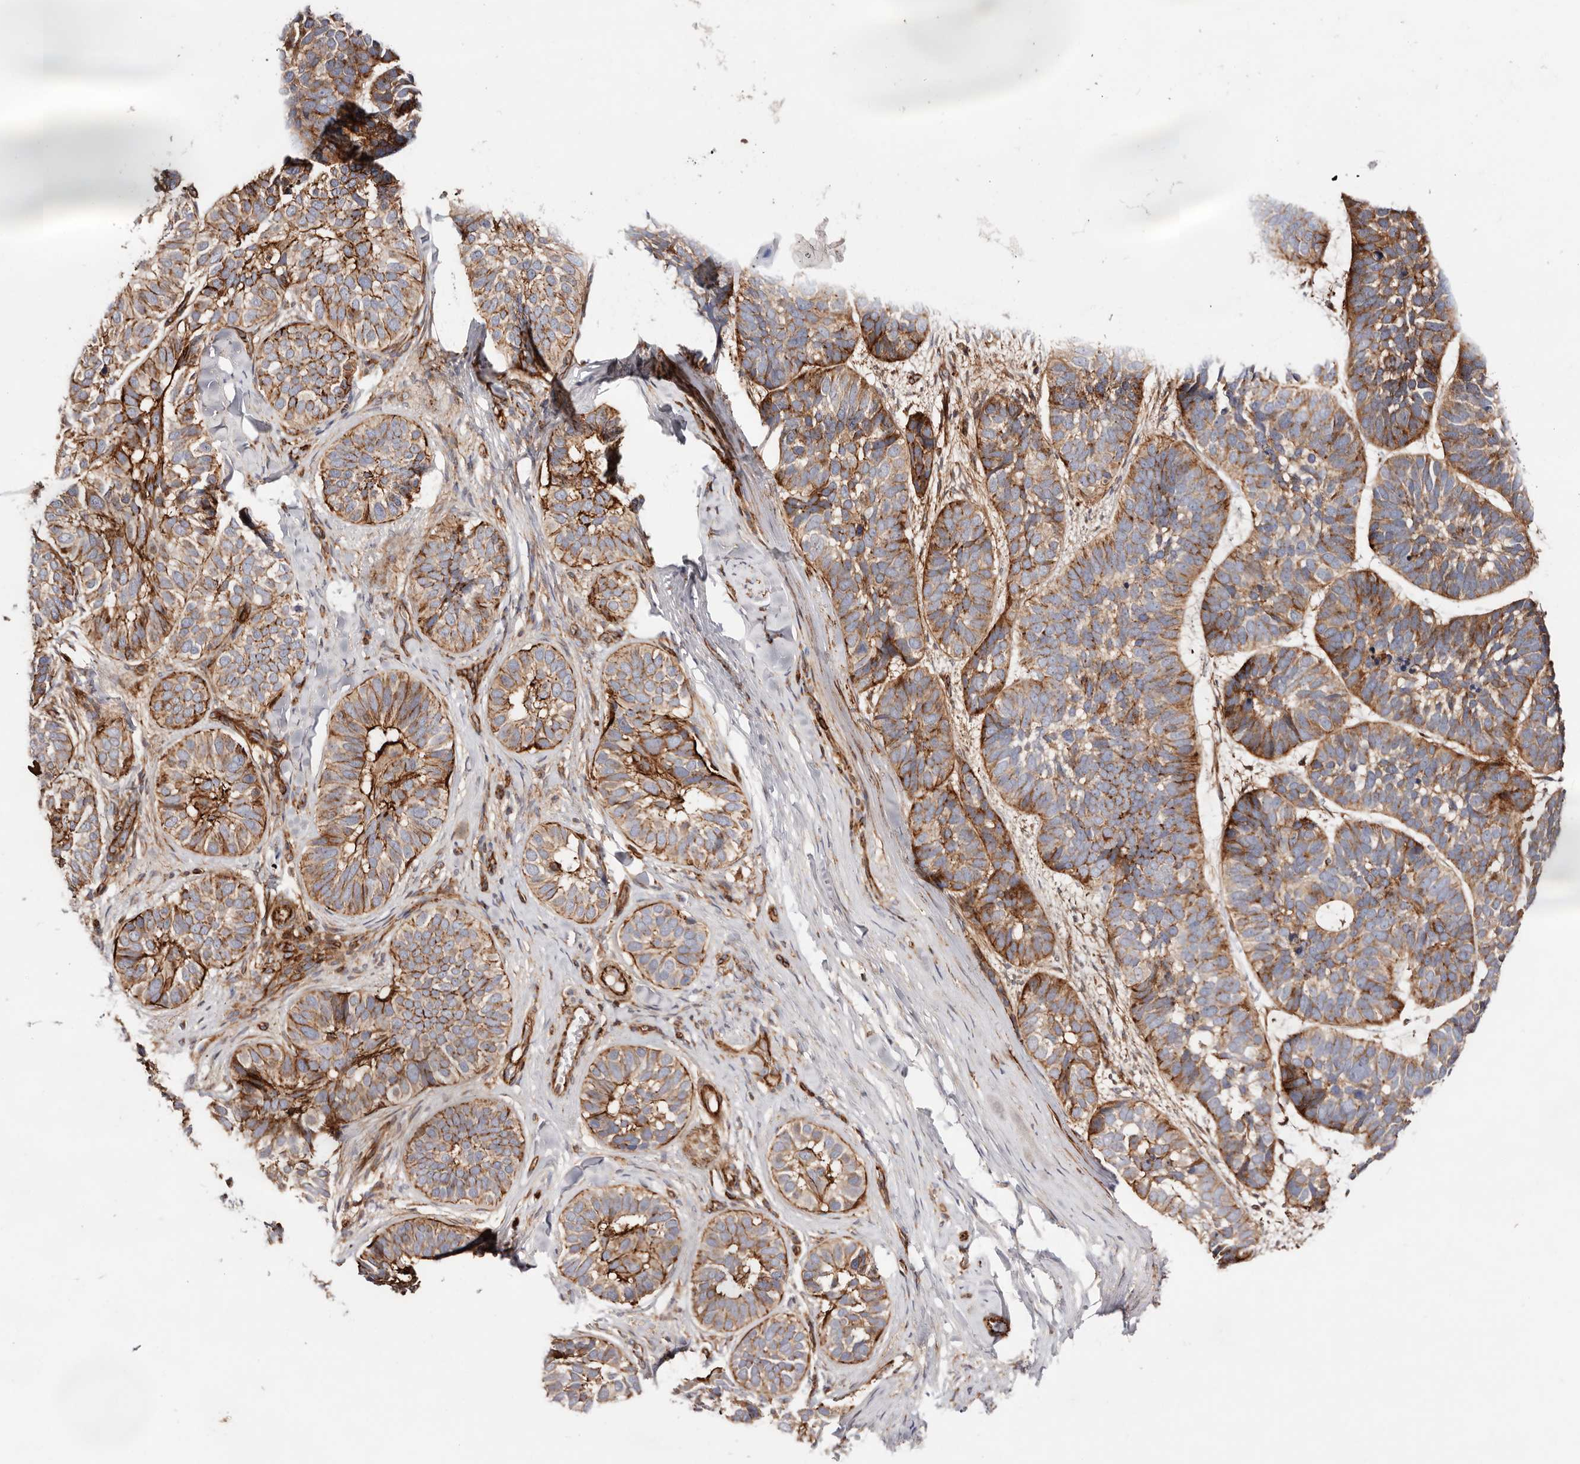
{"staining": {"intensity": "moderate", "quantity": ">75%", "location": "cytoplasmic/membranous"}, "tissue": "skin cancer", "cell_type": "Tumor cells", "image_type": "cancer", "snomed": [{"axis": "morphology", "description": "Basal cell carcinoma"}, {"axis": "topography", "description": "Skin"}], "caption": "This photomicrograph shows IHC staining of skin cancer, with medium moderate cytoplasmic/membranous expression in approximately >75% of tumor cells.", "gene": "PTPN22", "patient": {"sex": "male", "age": 62}}